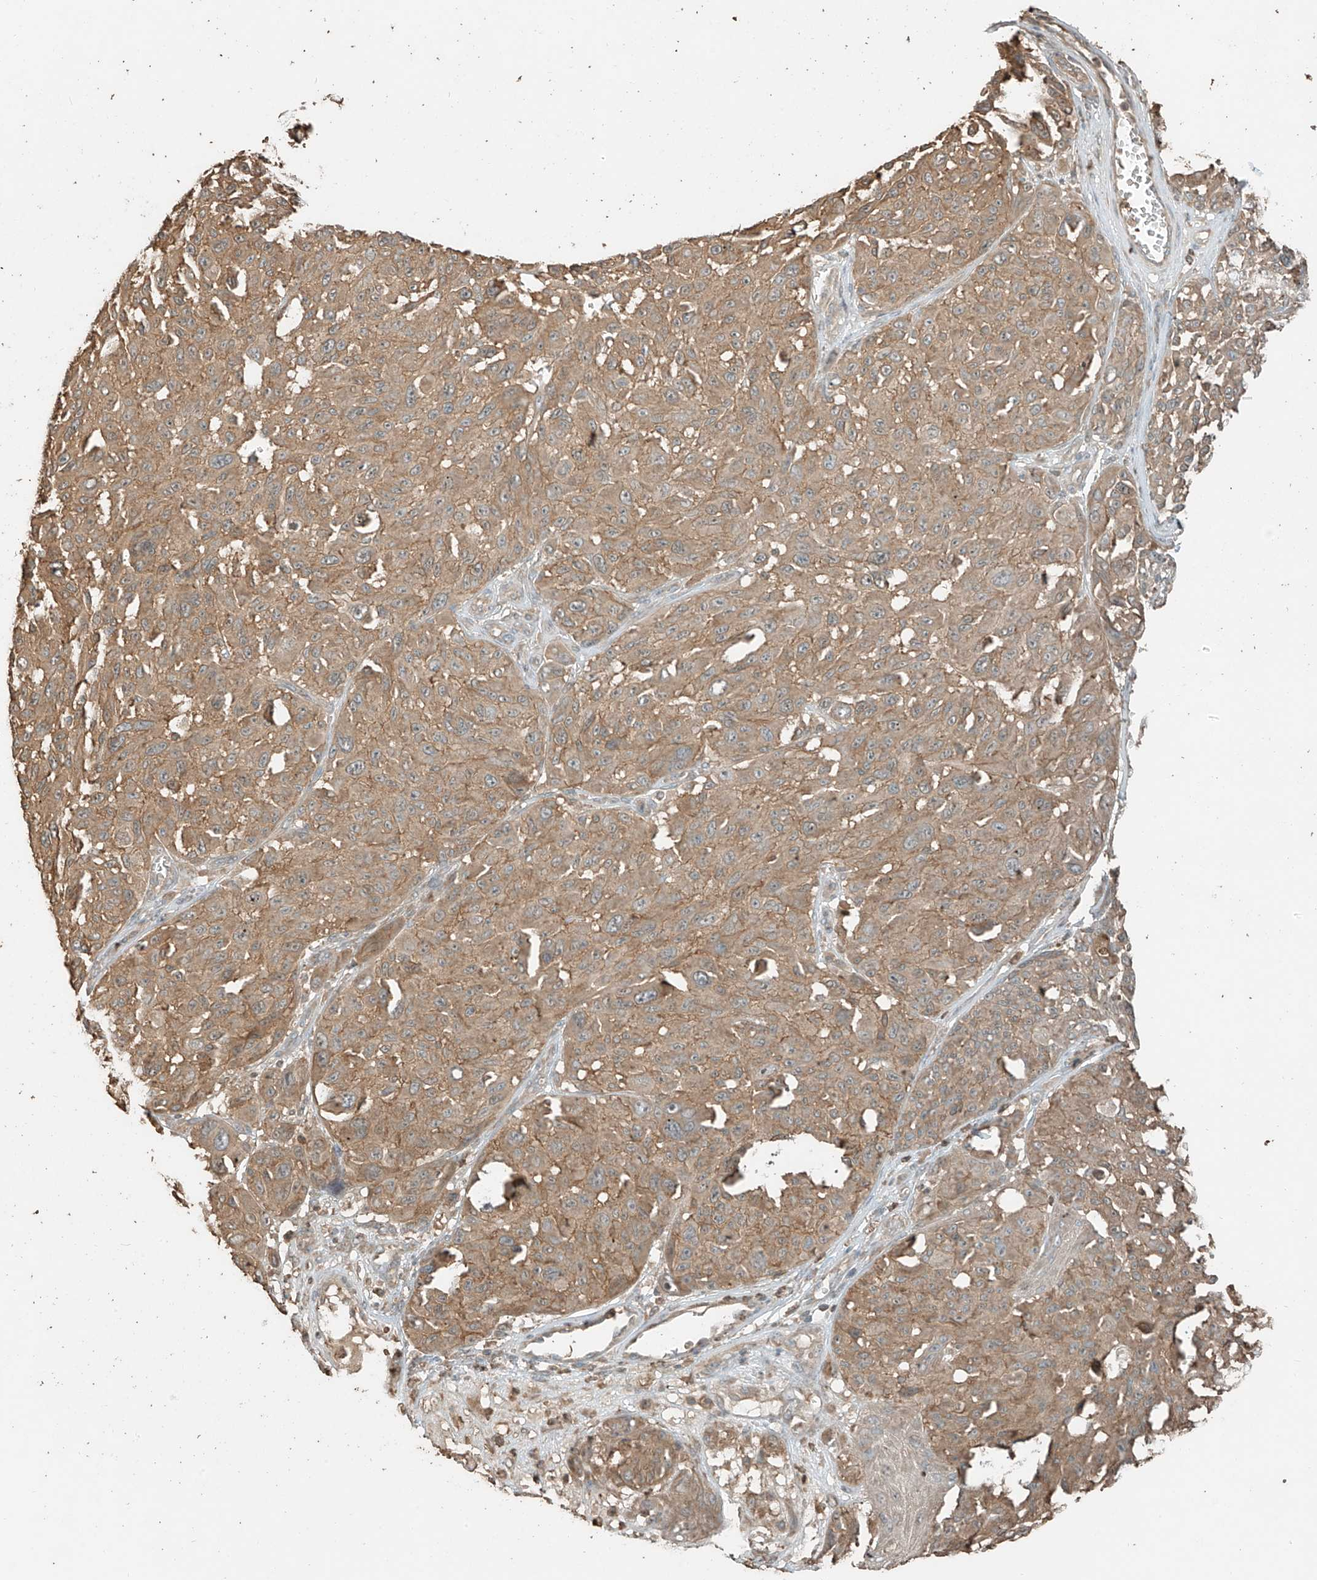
{"staining": {"intensity": "moderate", "quantity": ">75%", "location": "cytoplasmic/membranous"}, "tissue": "melanoma", "cell_type": "Tumor cells", "image_type": "cancer", "snomed": [{"axis": "morphology", "description": "Malignant melanoma, NOS"}, {"axis": "topography", "description": "Skin"}], "caption": "This histopathology image reveals melanoma stained with IHC to label a protein in brown. The cytoplasmic/membranous of tumor cells show moderate positivity for the protein. Nuclei are counter-stained blue.", "gene": "RFTN2", "patient": {"sex": "male", "age": 83}}